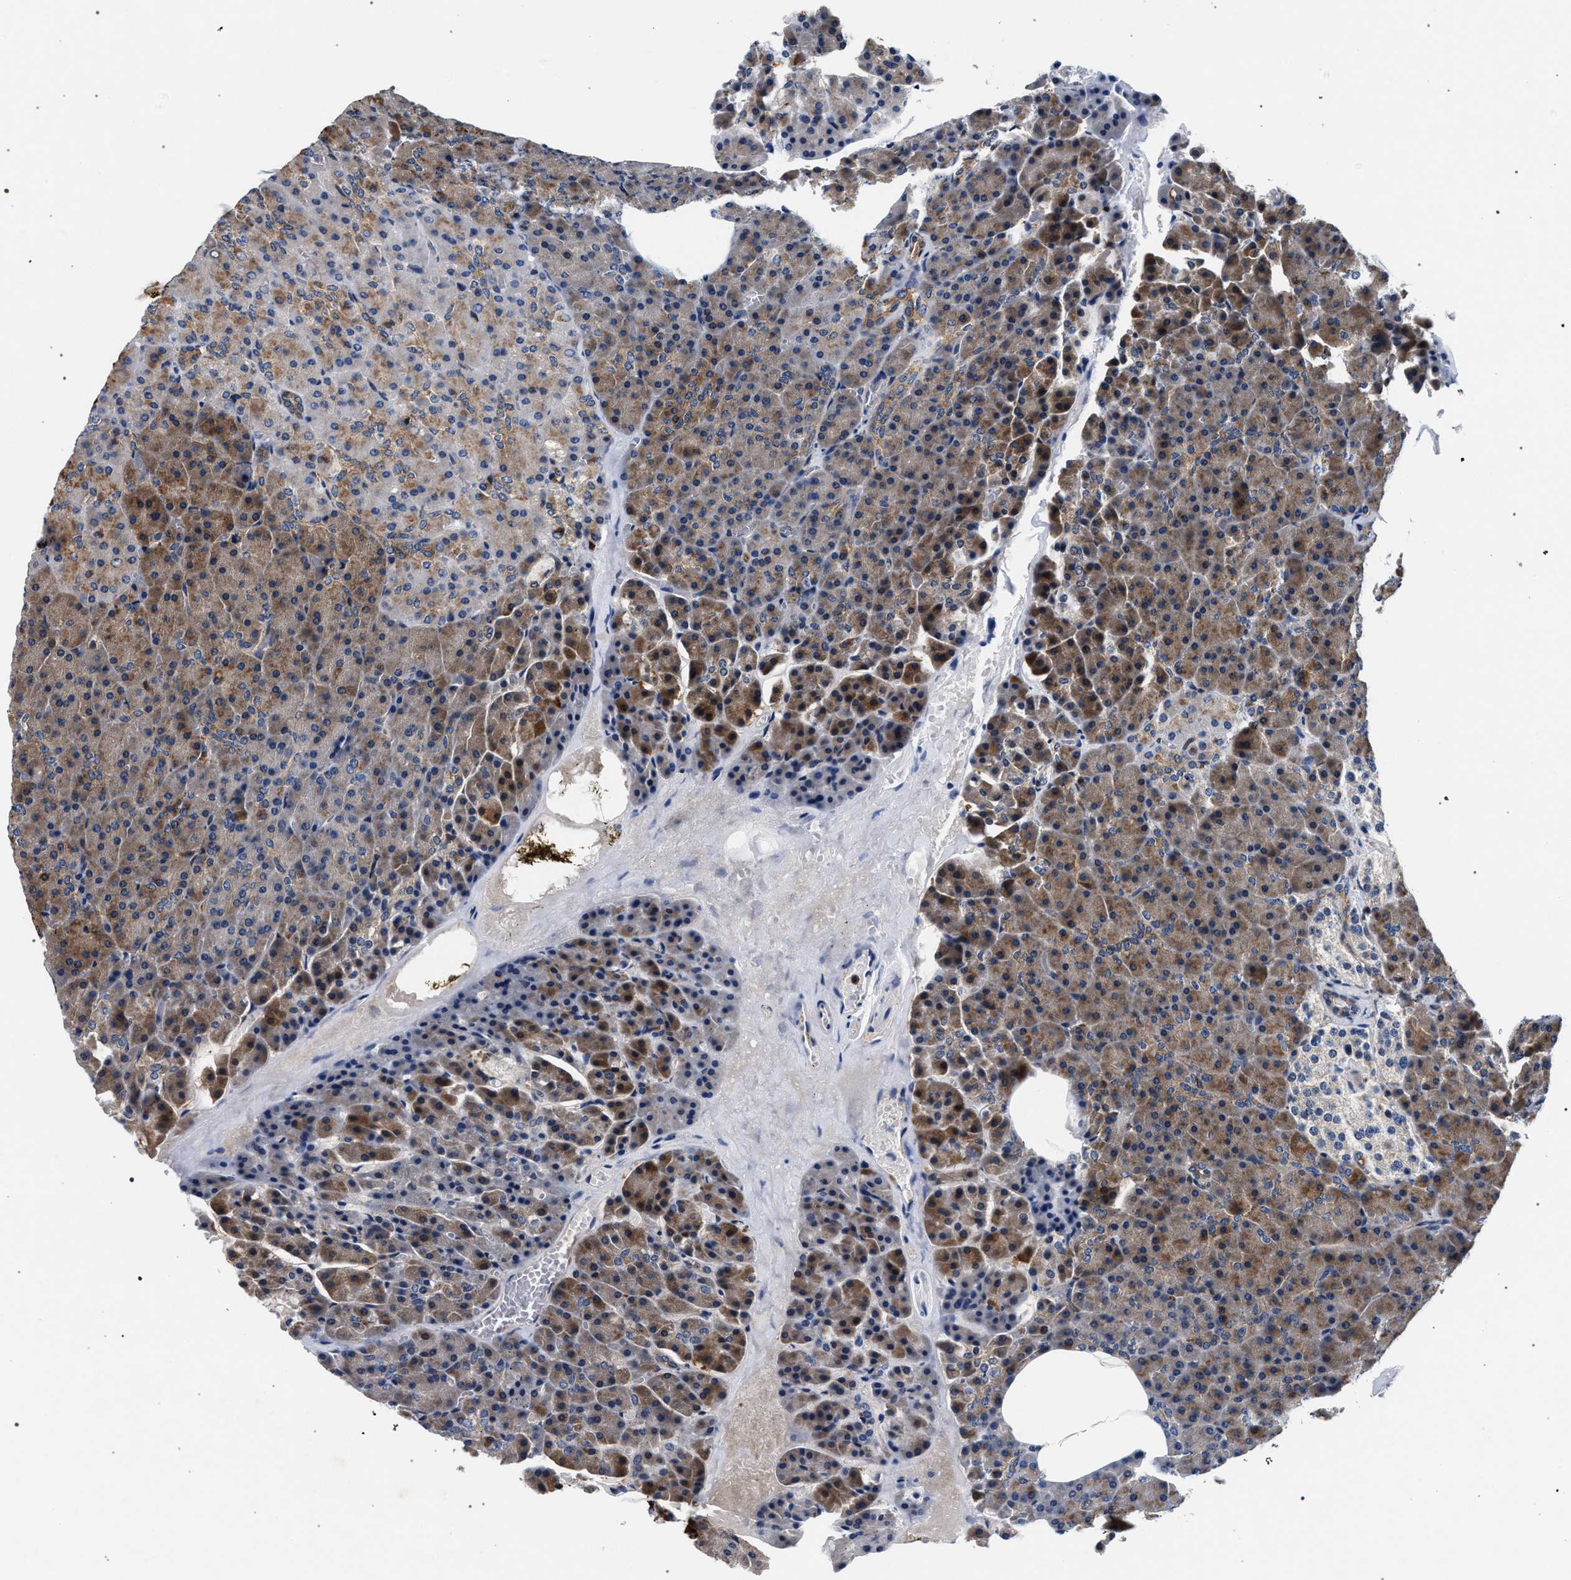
{"staining": {"intensity": "moderate", "quantity": ">75%", "location": "cytoplasmic/membranous"}, "tissue": "pancreas", "cell_type": "Exocrine glandular cells", "image_type": "normal", "snomed": [{"axis": "morphology", "description": "Normal tissue, NOS"}, {"axis": "topography", "description": "Pancreas"}], "caption": "Protein staining of normal pancreas exhibits moderate cytoplasmic/membranous expression in about >75% of exocrine glandular cells. (DAB IHC with brightfield microscopy, high magnification).", "gene": "LASP1", "patient": {"sex": "female", "age": 35}}